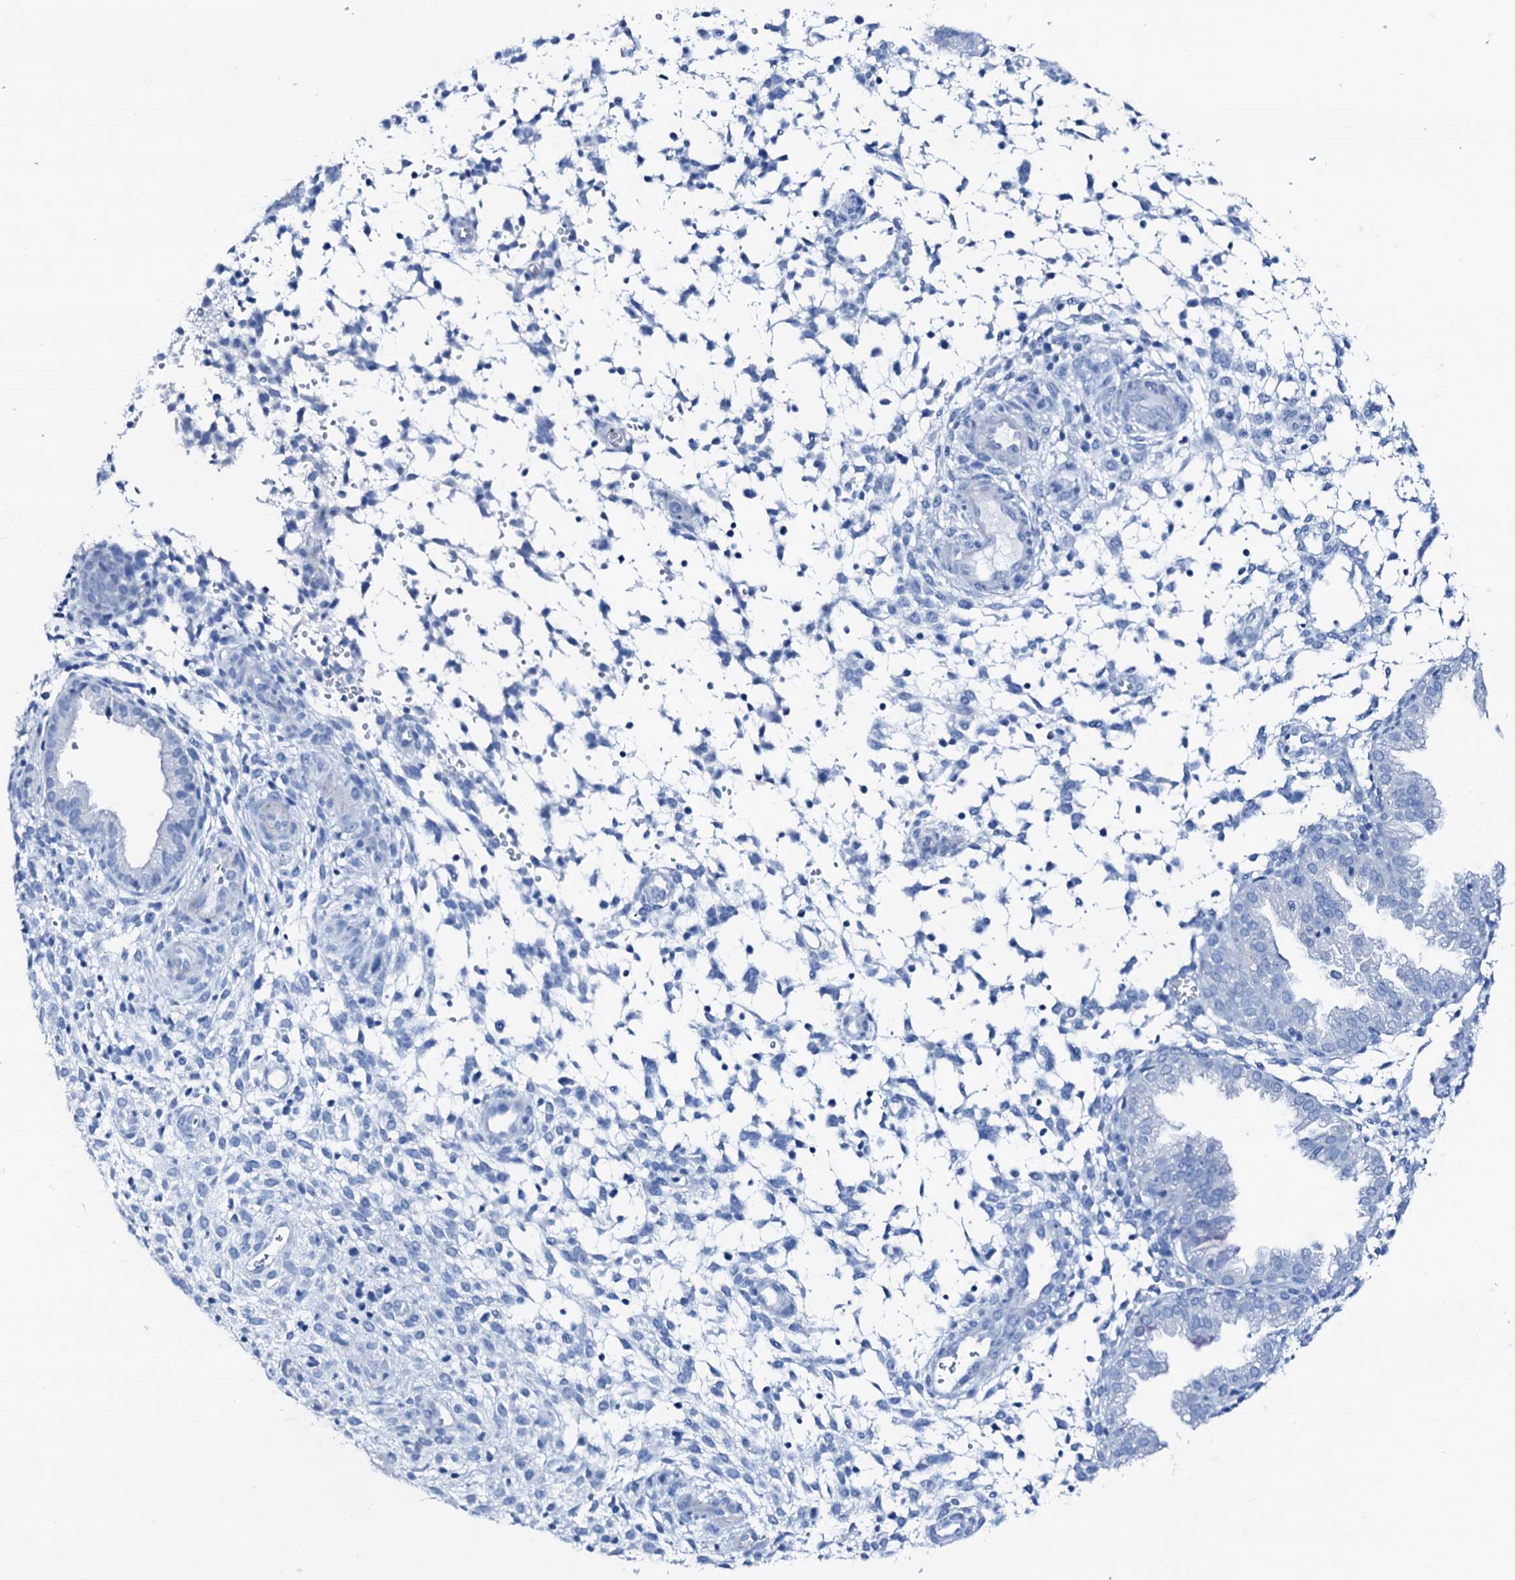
{"staining": {"intensity": "negative", "quantity": "none", "location": "none"}, "tissue": "endometrium", "cell_type": "Cells in endometrial stroma", "image_type": "normal", "snomed": [{"axis": "morphology", "description": "Normal tissue, NOS"}, {"axis": "topography", "description": "Endometrium"}], "caption": "Protein analysis of unremarkable endometrium exhibits no significant positivity in cells in endometrial stroma.", "gene": "PTH", "patient": {"sex": "female", "age": 33}}